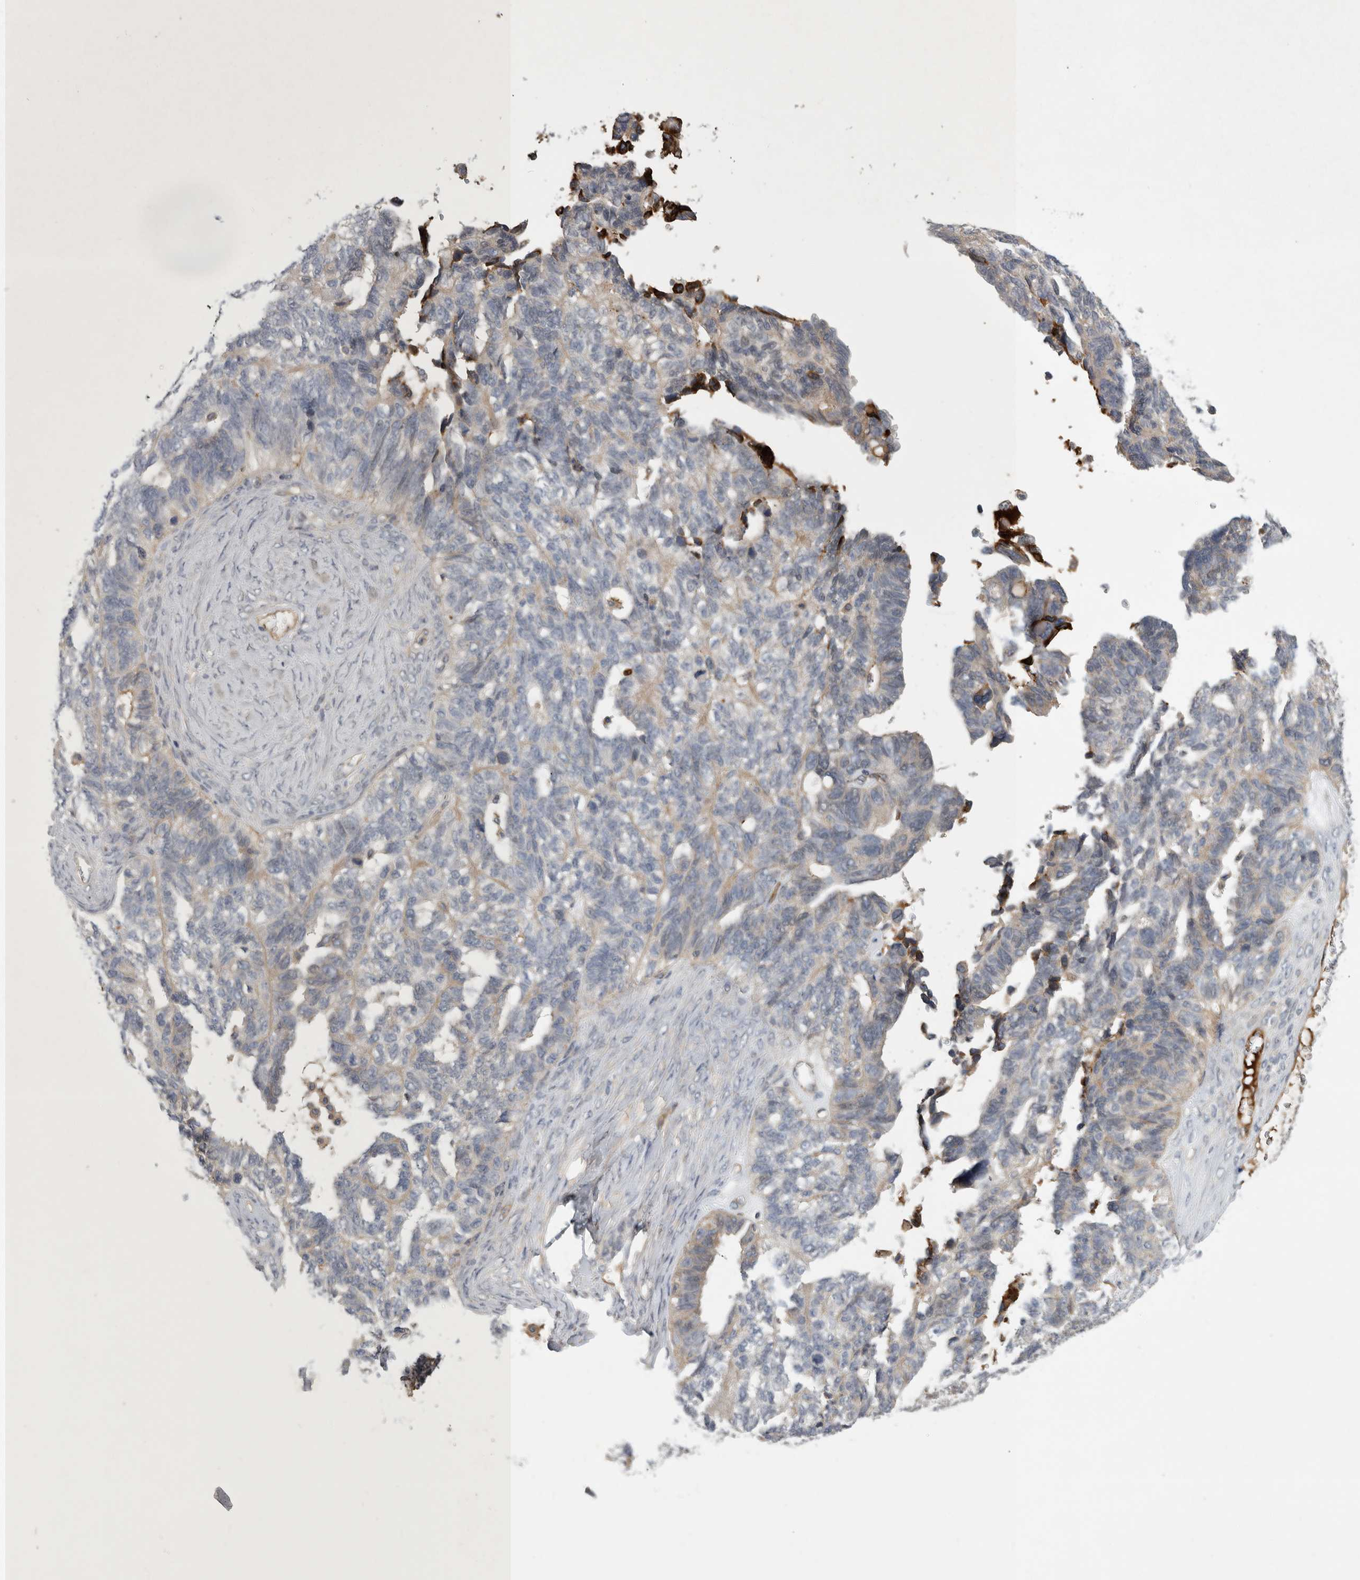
{"staining": {"intensity": "weak", "quantity": "<25%", "location": "cytoplasmic/membranous"}, "tissue": "ovarian cancer", "cell_type": "Tumor cells", "image_type": "cancer", "snomed": [{"axis": "morphology", "description": "Cystadenocarcinoma, serous, NOS"}, {"axis": "topography", "description": "Ovary"}], "caption": "Serous cystadenocarcinoma (ovarian) stained for a protein using immunohistochemistry shows no staining tumor cells.", "gene": "MLPH", "patient": {"sex": "female", "age": 79}}